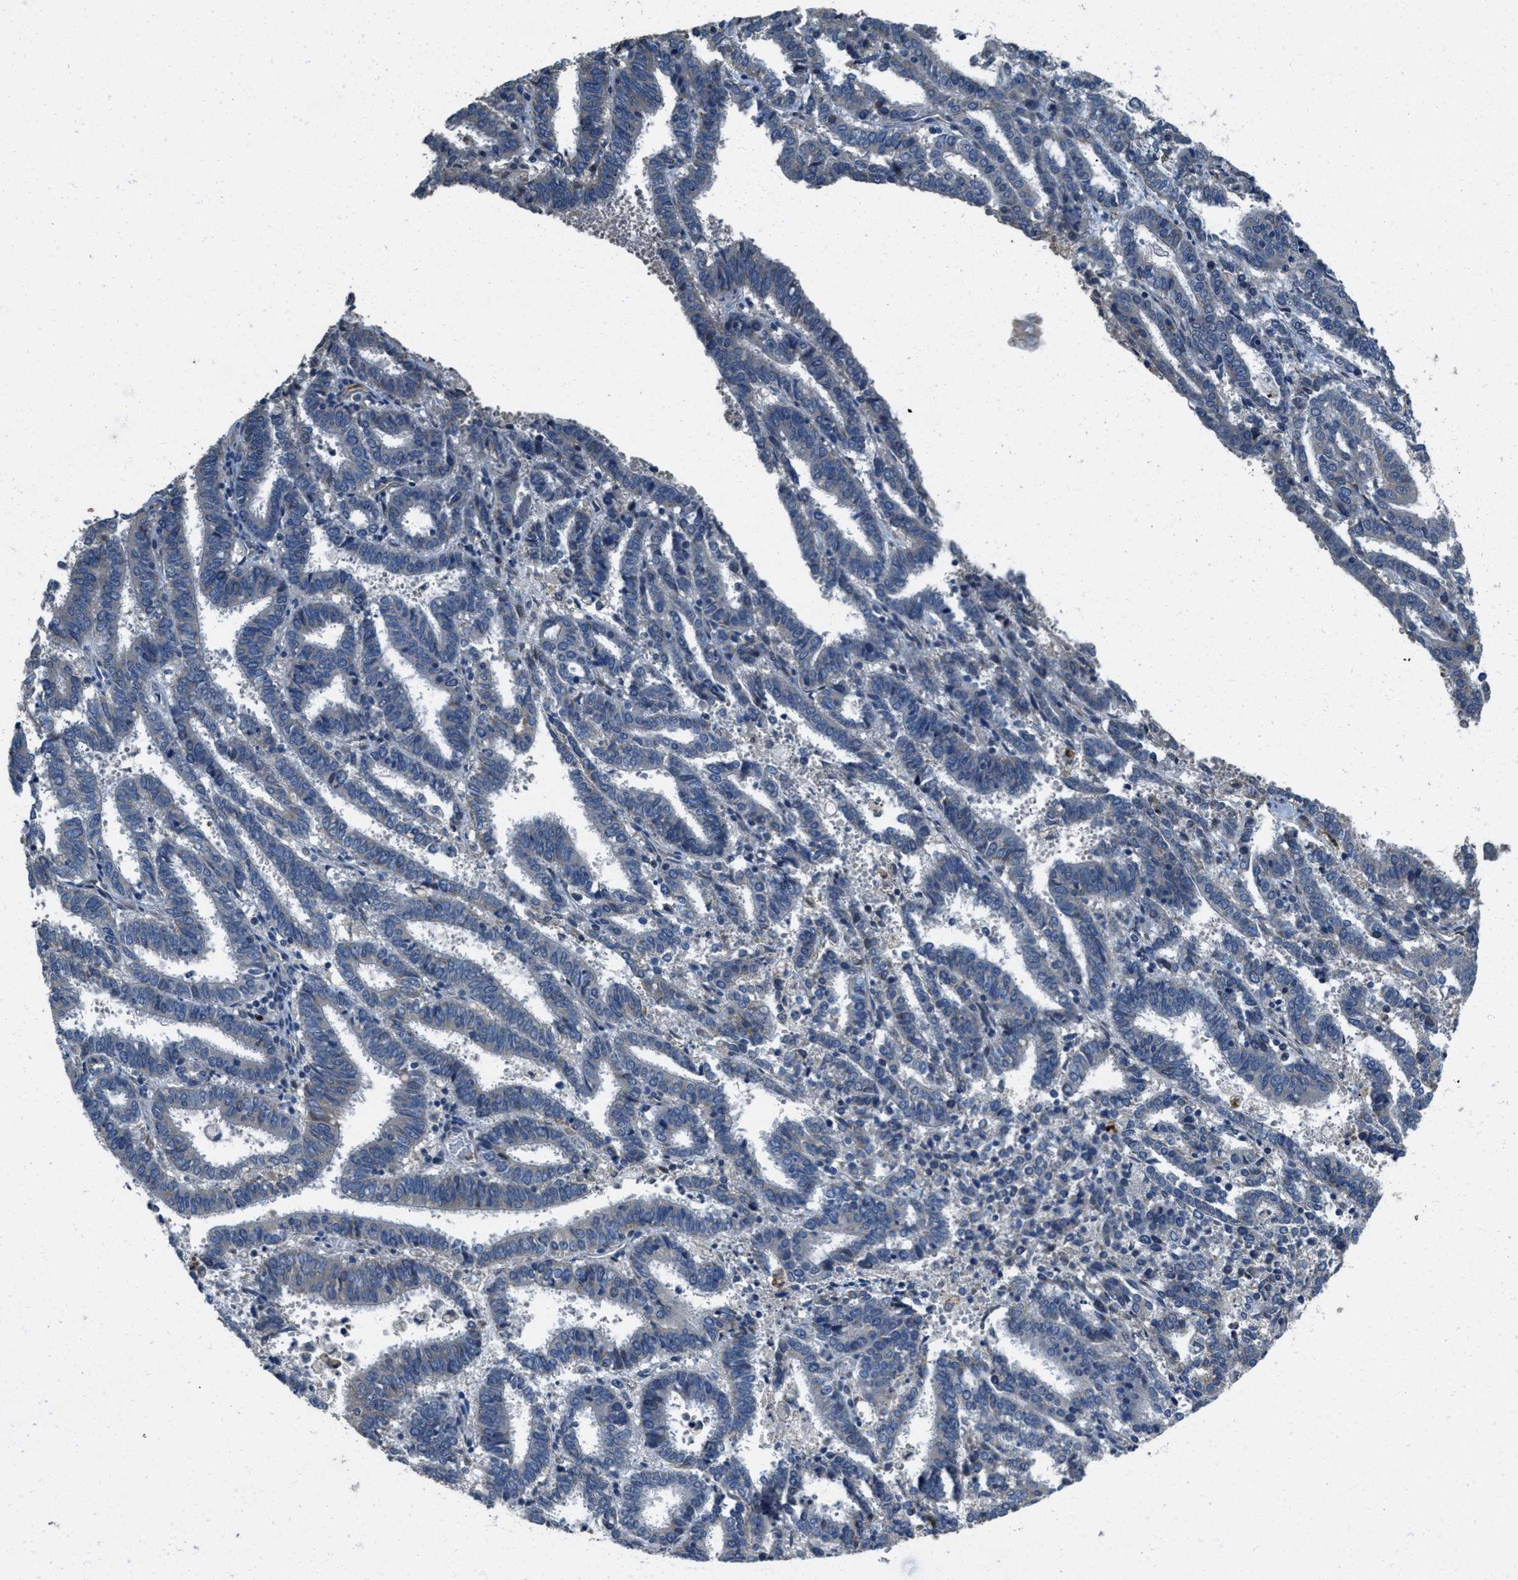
{"staining": {"intensity": "negative", "quantity": "none", "location": "none"}, "tissue": "endometrial cancer", "cell_type": "Tumor cells", "image_type": "cancer", "snomed": [{"axis": "morphology", "description": "Adenocarcinoma, NOS"}, {"axis": "topography", "description": "Uterus"}], "caption": "Immunohistochemical staining of endometrial cancer displays no significant expression in tumor cells. (Immunohistochemistry, brightfield microscopy, high magnification).", "gene": "TOMM70", "patient": {"sex": "female", "age": 83}}